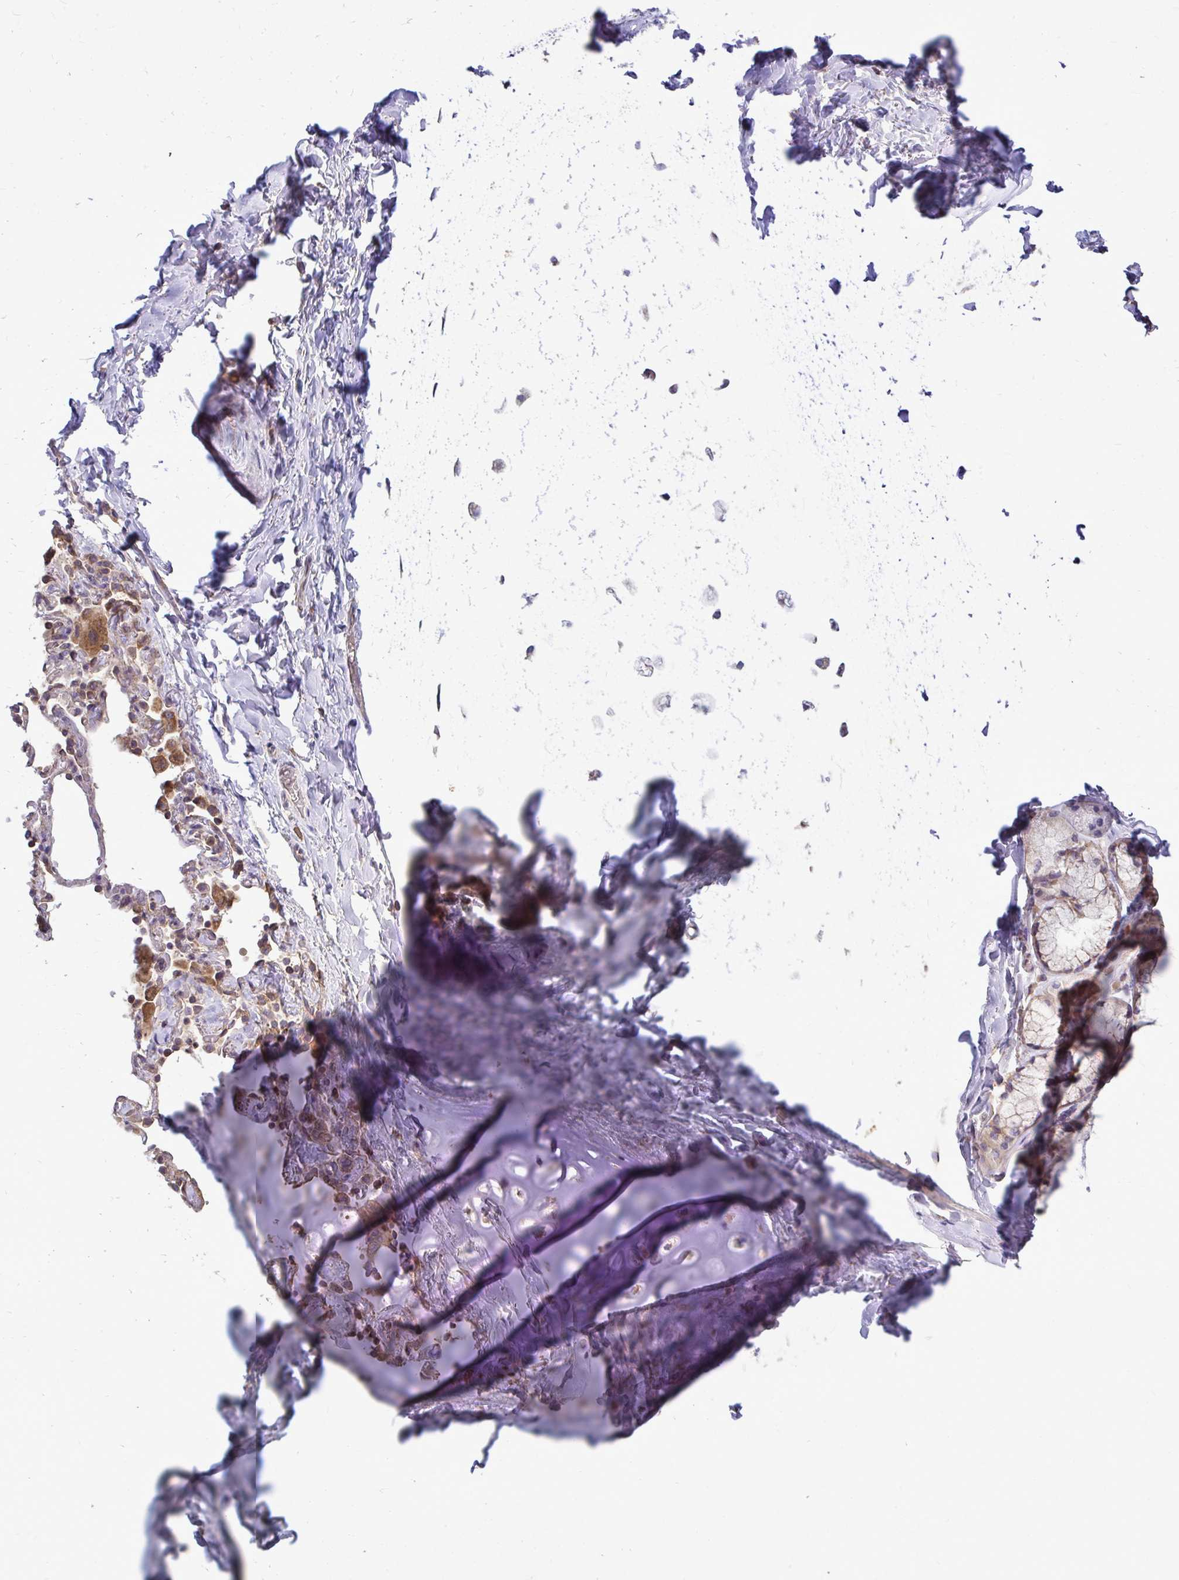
{"staining": {"intensity": "moderate", "quantity": "25%-75%", "location": "cytoplasmic/membranous"}, "tissue": "soft tissue", "cell_type": "Chondrocytes", "image_type": "normal", "snomed": [{"axis": "morphology", "description": "Normal tissue, NOS"}, {"axis": "topography", "description": "Cartilage tissue"}, {"axis": "topography", "description": "Bronchus"}], "caption": "Brown immunohistochemical staining in unremarkable soft tissue reveals moderate cytoplasmic/membranous staining in approximately 25%-75% of chondrocytes.", "gene": "FMR1", "patient": {"sex": "male", "age": 64}}